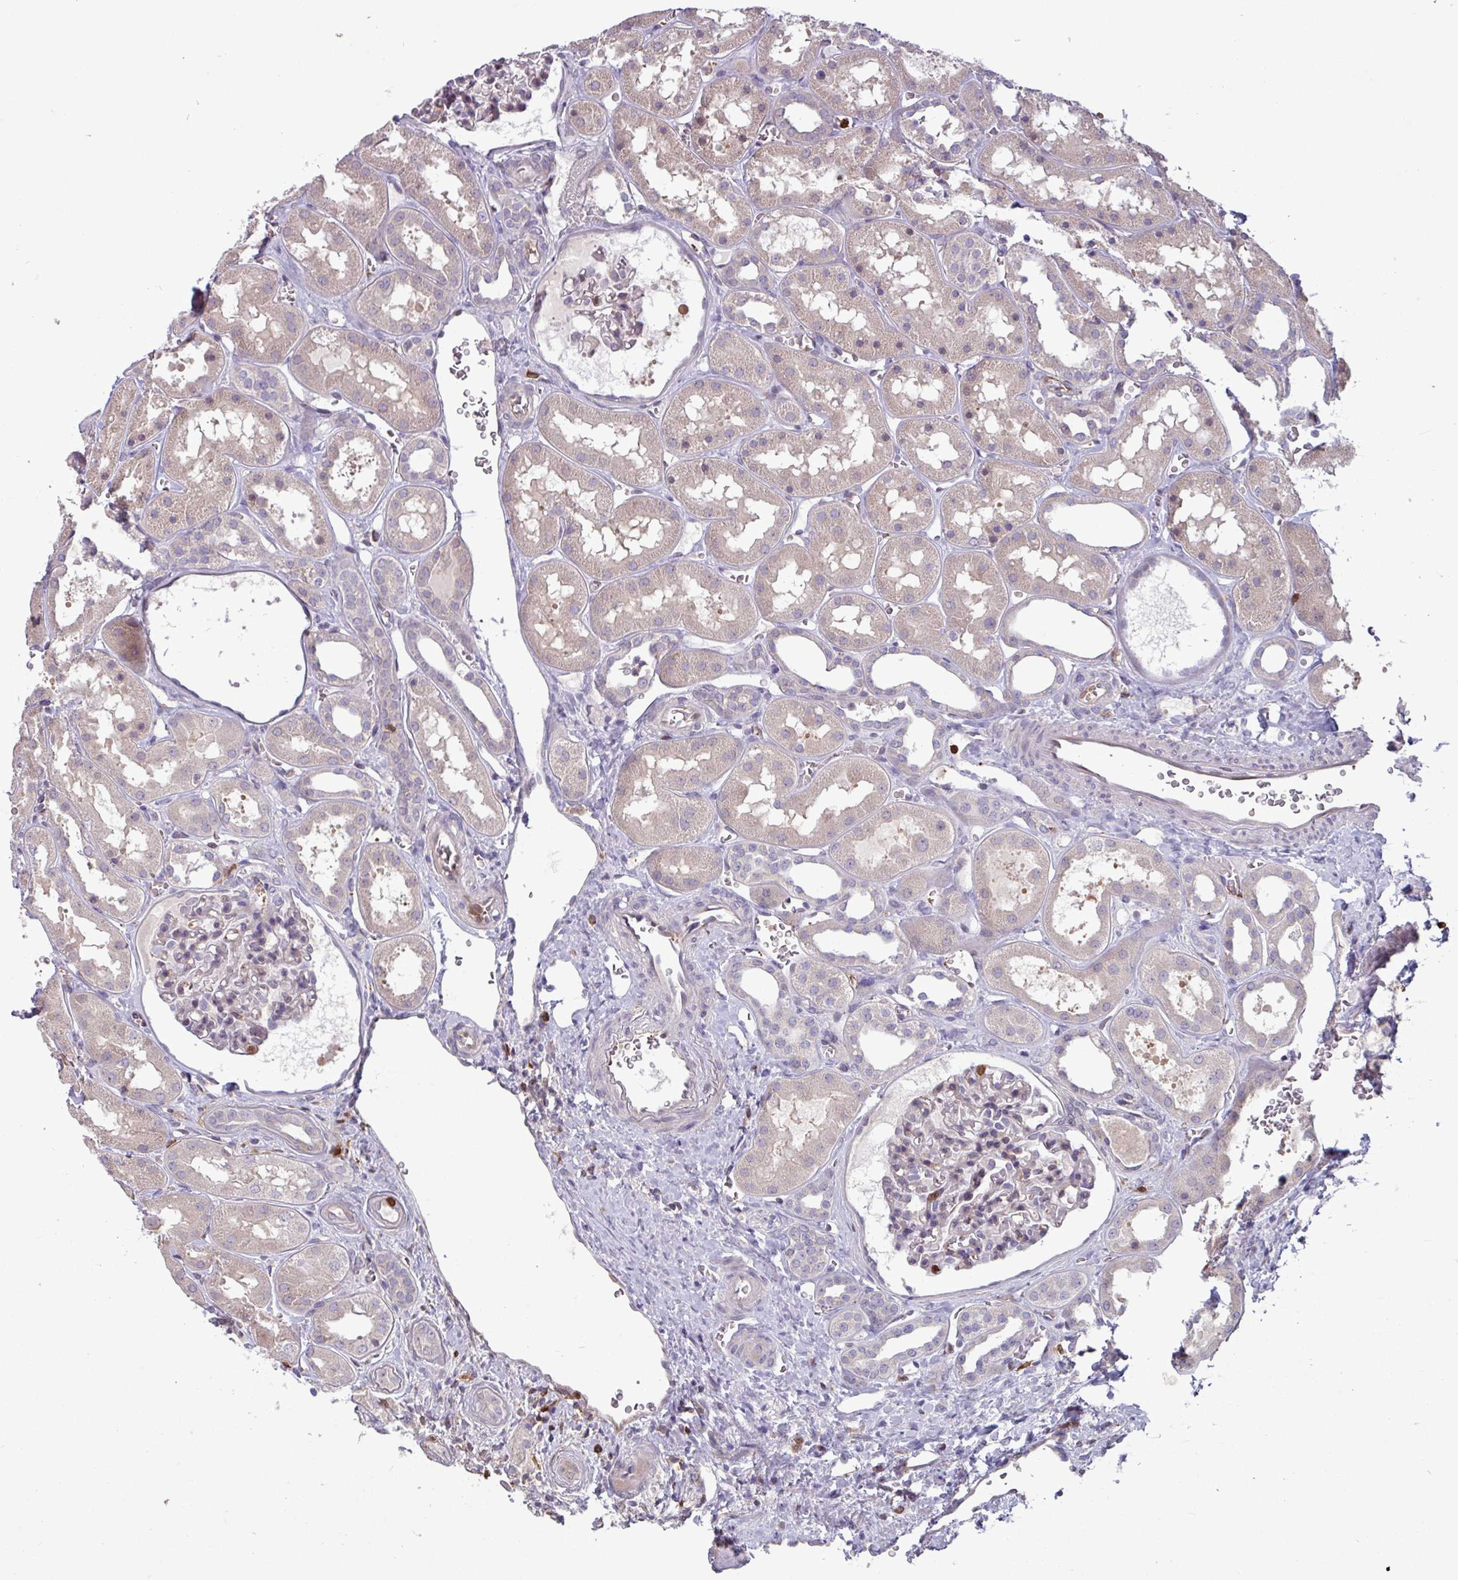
{"staining": {"intensity": "moderate", "quantity": "<25%", "location": "cytoplasmic/membranous"}, "tissue": "kidney", "cell_type": "Cells in glomeruli", "image_type": "normal", "snomed": [{"axis": "morphology", "description": "Normal tissue, NOS"}, {"axis": "topography", "description": "Kidney"}], "caption": "IHC of normal kidney exhibits low levels of moderate cytoplasmic/membranous staining in approximately <25% of cells in glomeruli.", "gene": "SEC61G", "patient": {"sex": "female", "age": 41}}